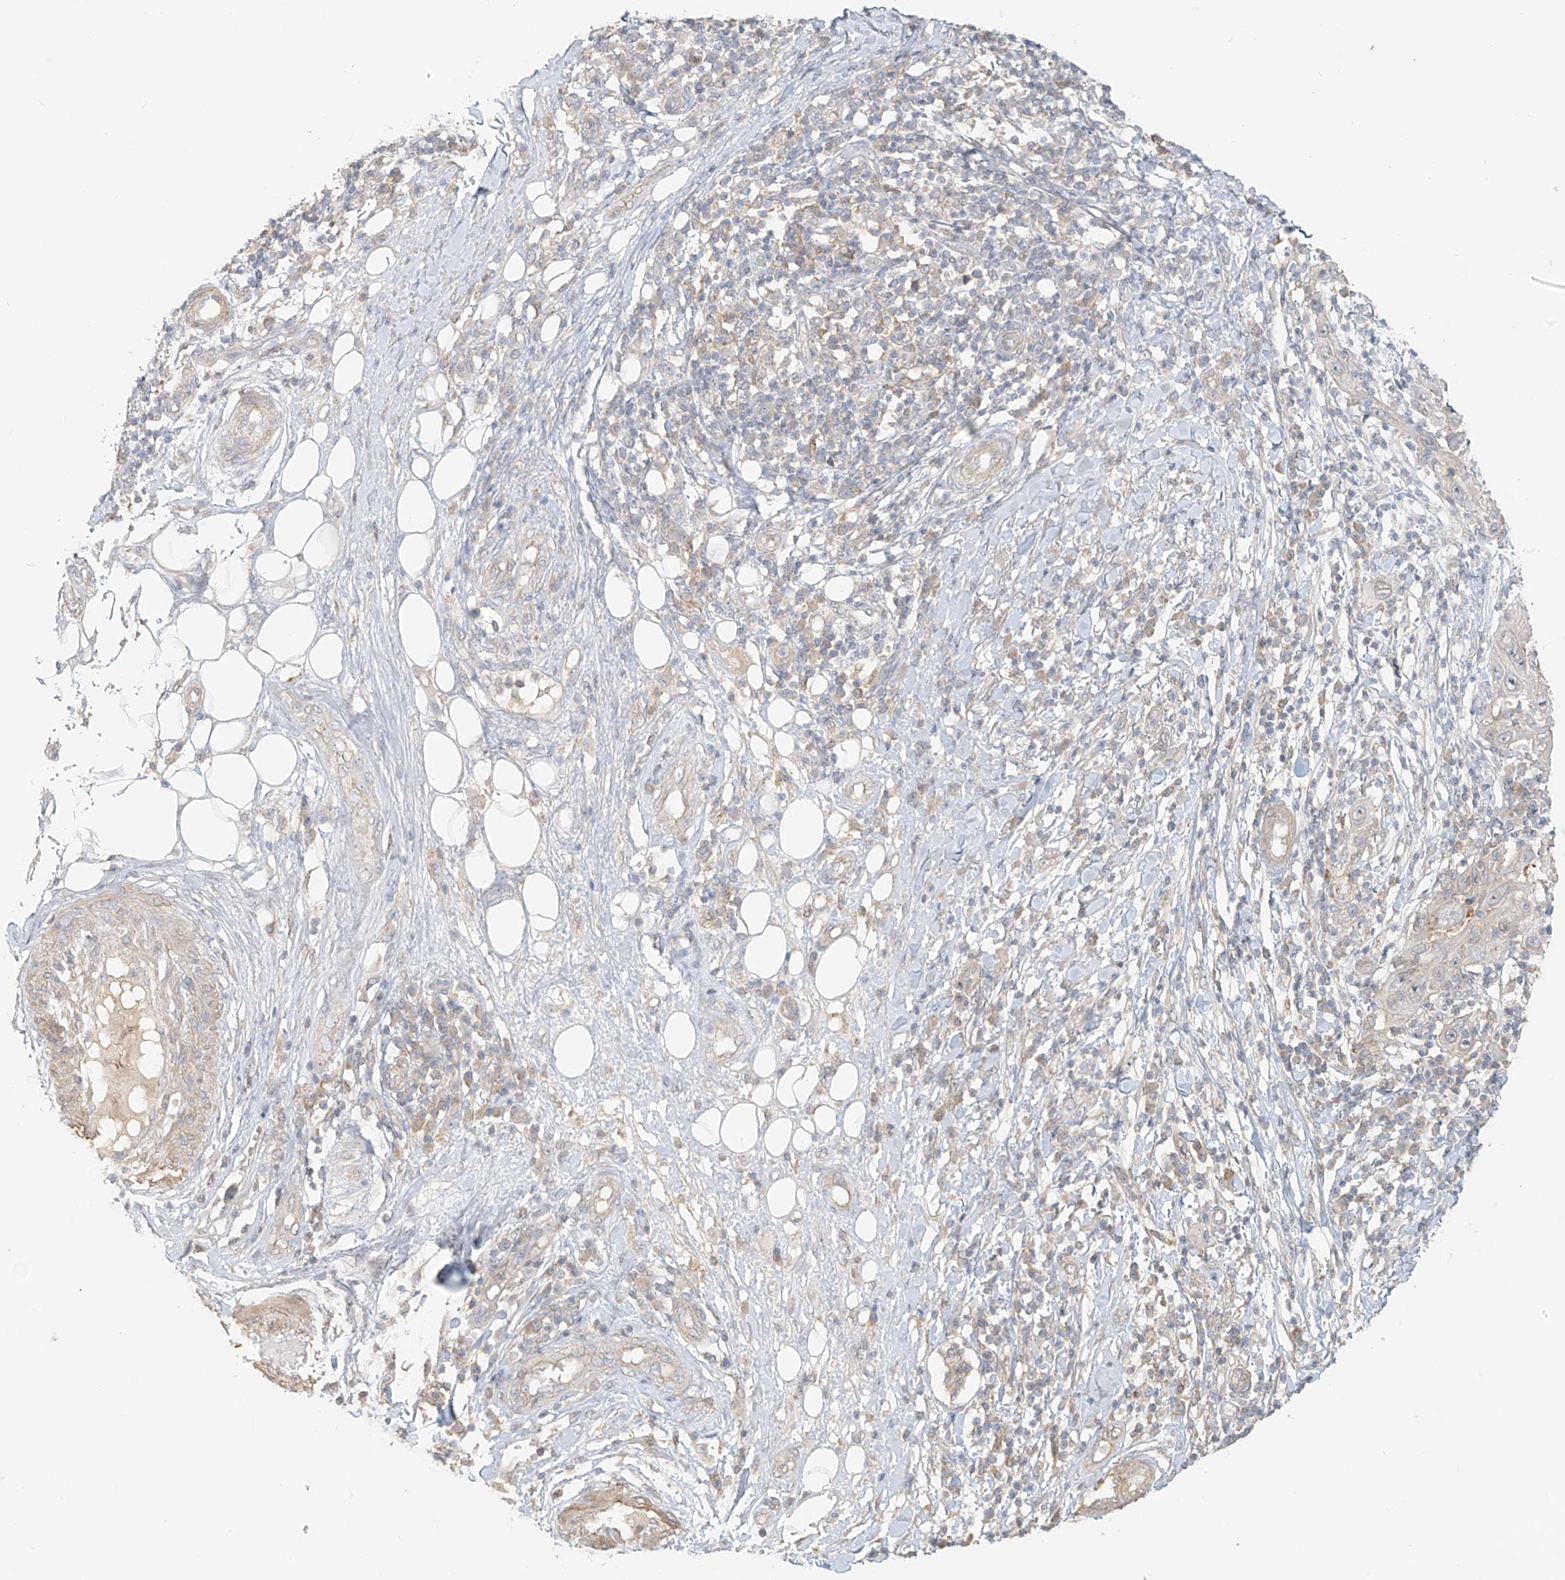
{"staining": {"intensity": "negative", "quantity": "none", "location": "none"}, "tissue": "skin cancer", "cell_type": "Tumor cells", "image_type": "cancer", "snomed": [{"axis": "morphology", "description": "Squamous cell carcinoma, NOS"}, {"axis": "topography", "description": "Skin"}], "caption": "Tumor cells are negative for protein expression in human squamous cell carcinoma (skin). (DAB (3,3'-diaminobenzidine) IHC, high magnification).", "gene": "ABCD1", "patient": {"sex": "female", "age": 88}}